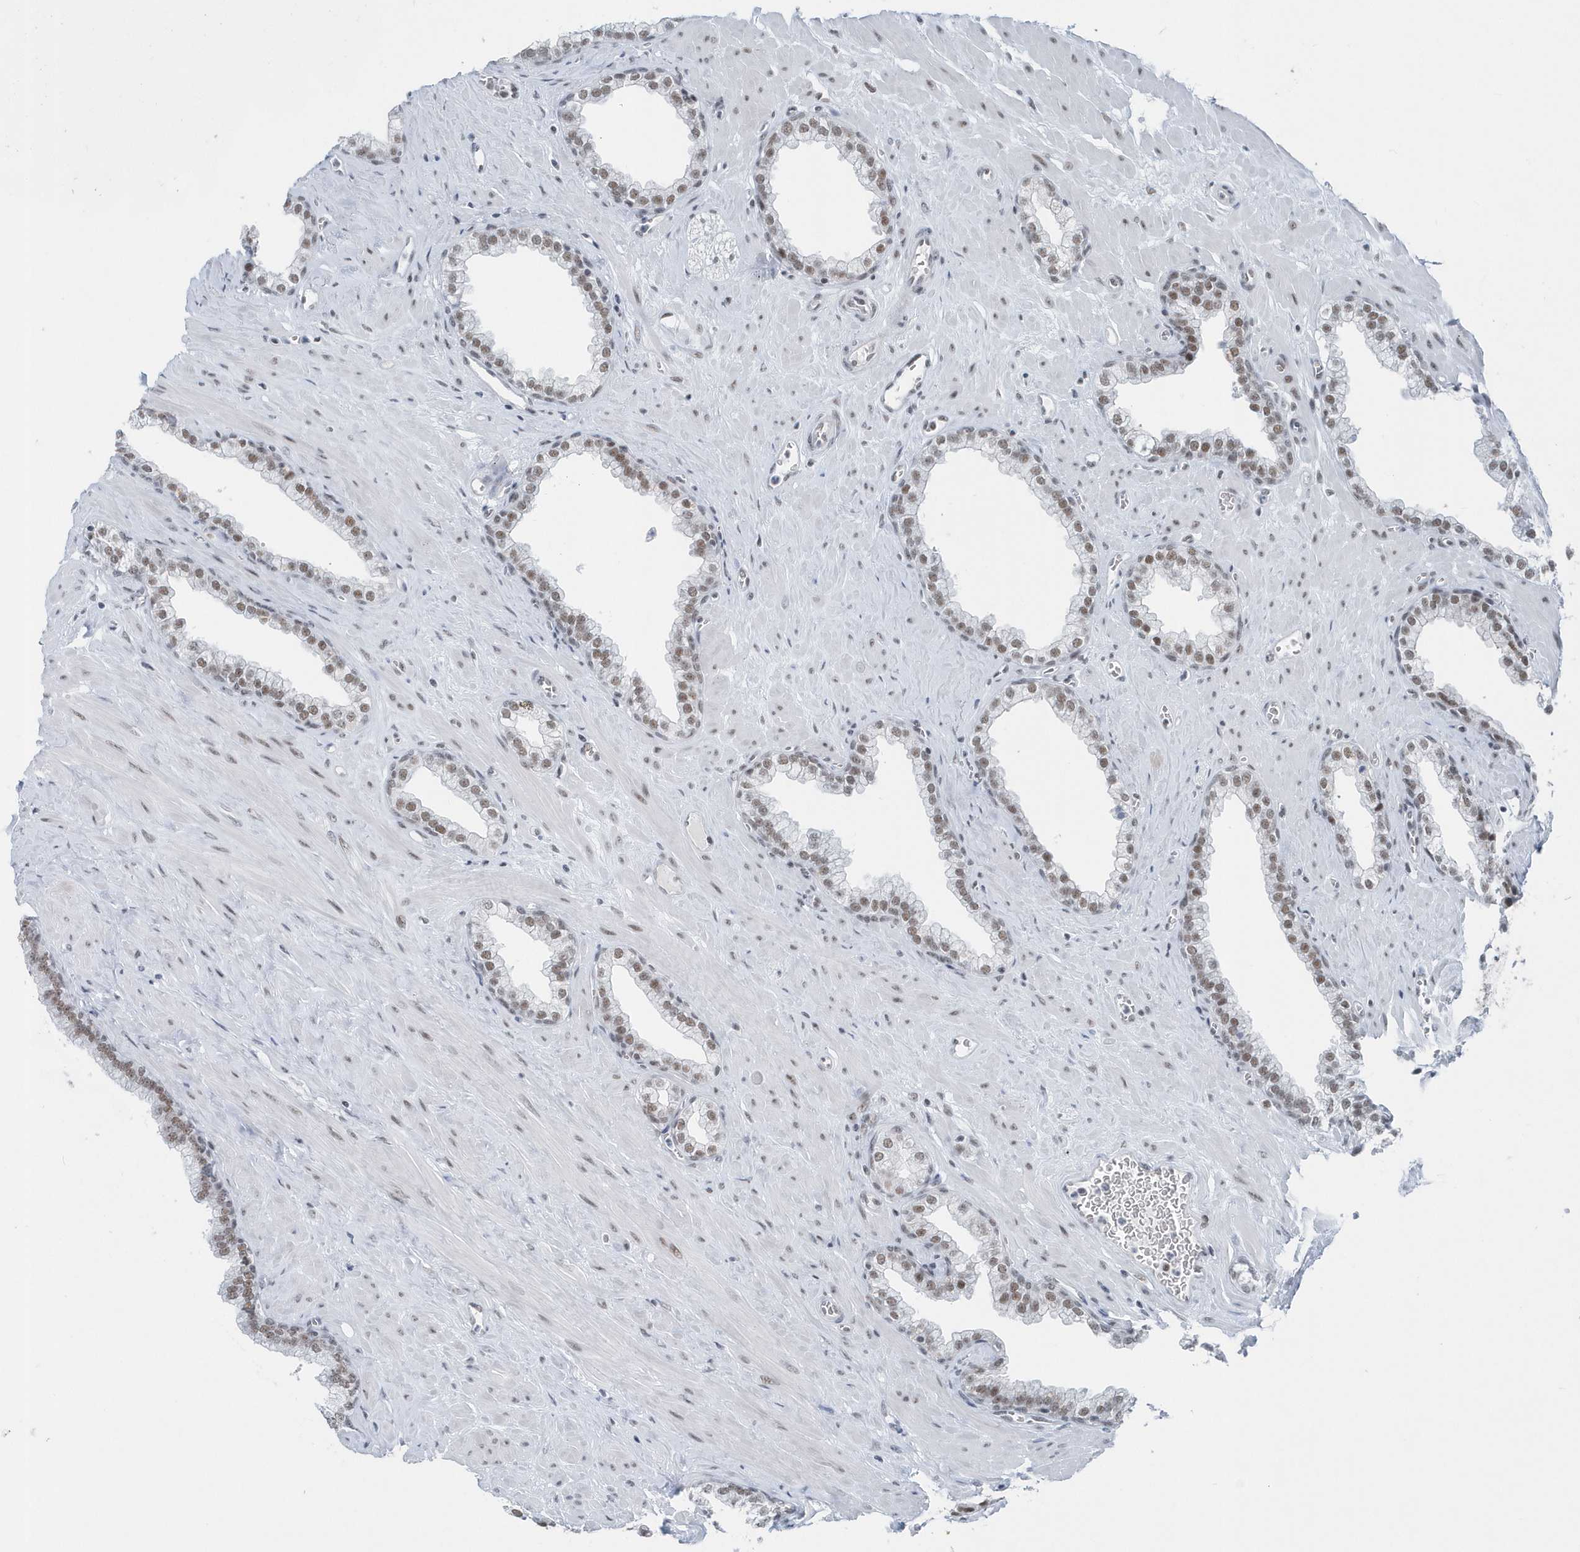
{"staining": {"intensity": "moderate", "quantity": "25%-75%", "location": "nuclear"}, "tissue": "prostate", "cell_type": "Glandular cells", "image_type": "normal", "snomed": [{"axis": "morphology", "description": "Normal tissue, NOS"}, {"axis": "morphology", "description": "Urothelial carcinoma, Low grade"}, {"axis": "topography", "description": "Urinary bladder"}, {"axis": "topography", "description": "Prostate"}], "caption": "A photomicrograph showing moderate nuclear staining in approximately 25%-75% of glandular cells in normal prostate, as visualized by brown immunohistochemical staining.", "gene": "FIP1L1", "patient": {"sex": "male", "age": 60}}